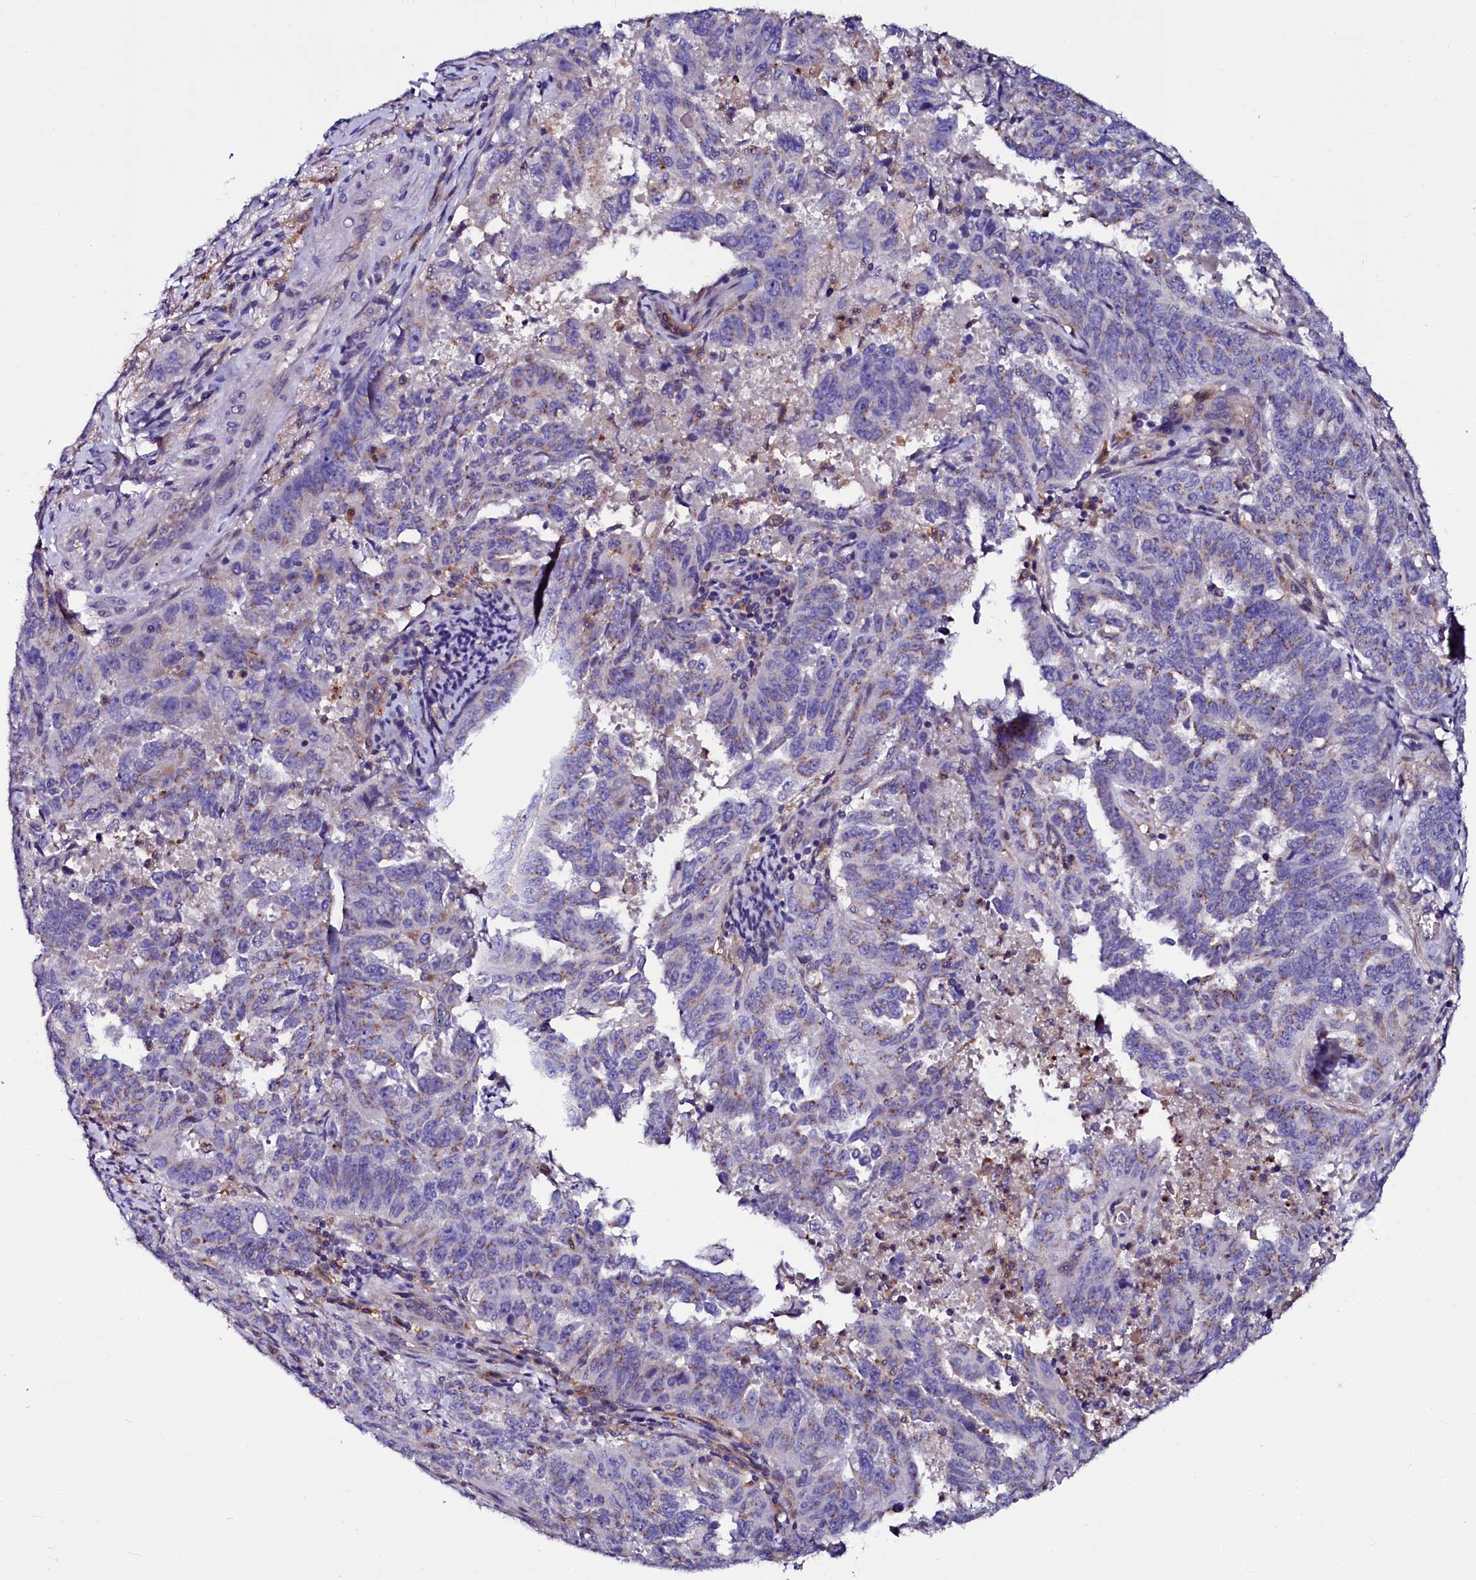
{"staining": {"intensity": "weak", "quantity": "25%-75%", "location": "cytoplasmic/membranous"}, "tissue": "endometrial cancer", "cell_type": "Tumor cells", "image_type": "cancer", "snomed": [{"axis": "morphology", "description": "Adenocarcinoma, NOS"}, {"axis": "topography", "description": "Endometrium"}], "caption": "Human endometrial adenocarcinoma stained with a brown dye shows weak cytoplasmic/membranous positive staining in approximately 25%-75% of tumor cells.", "gene": "OTOL1", "patient": {"sex": "female", "age": 65}}